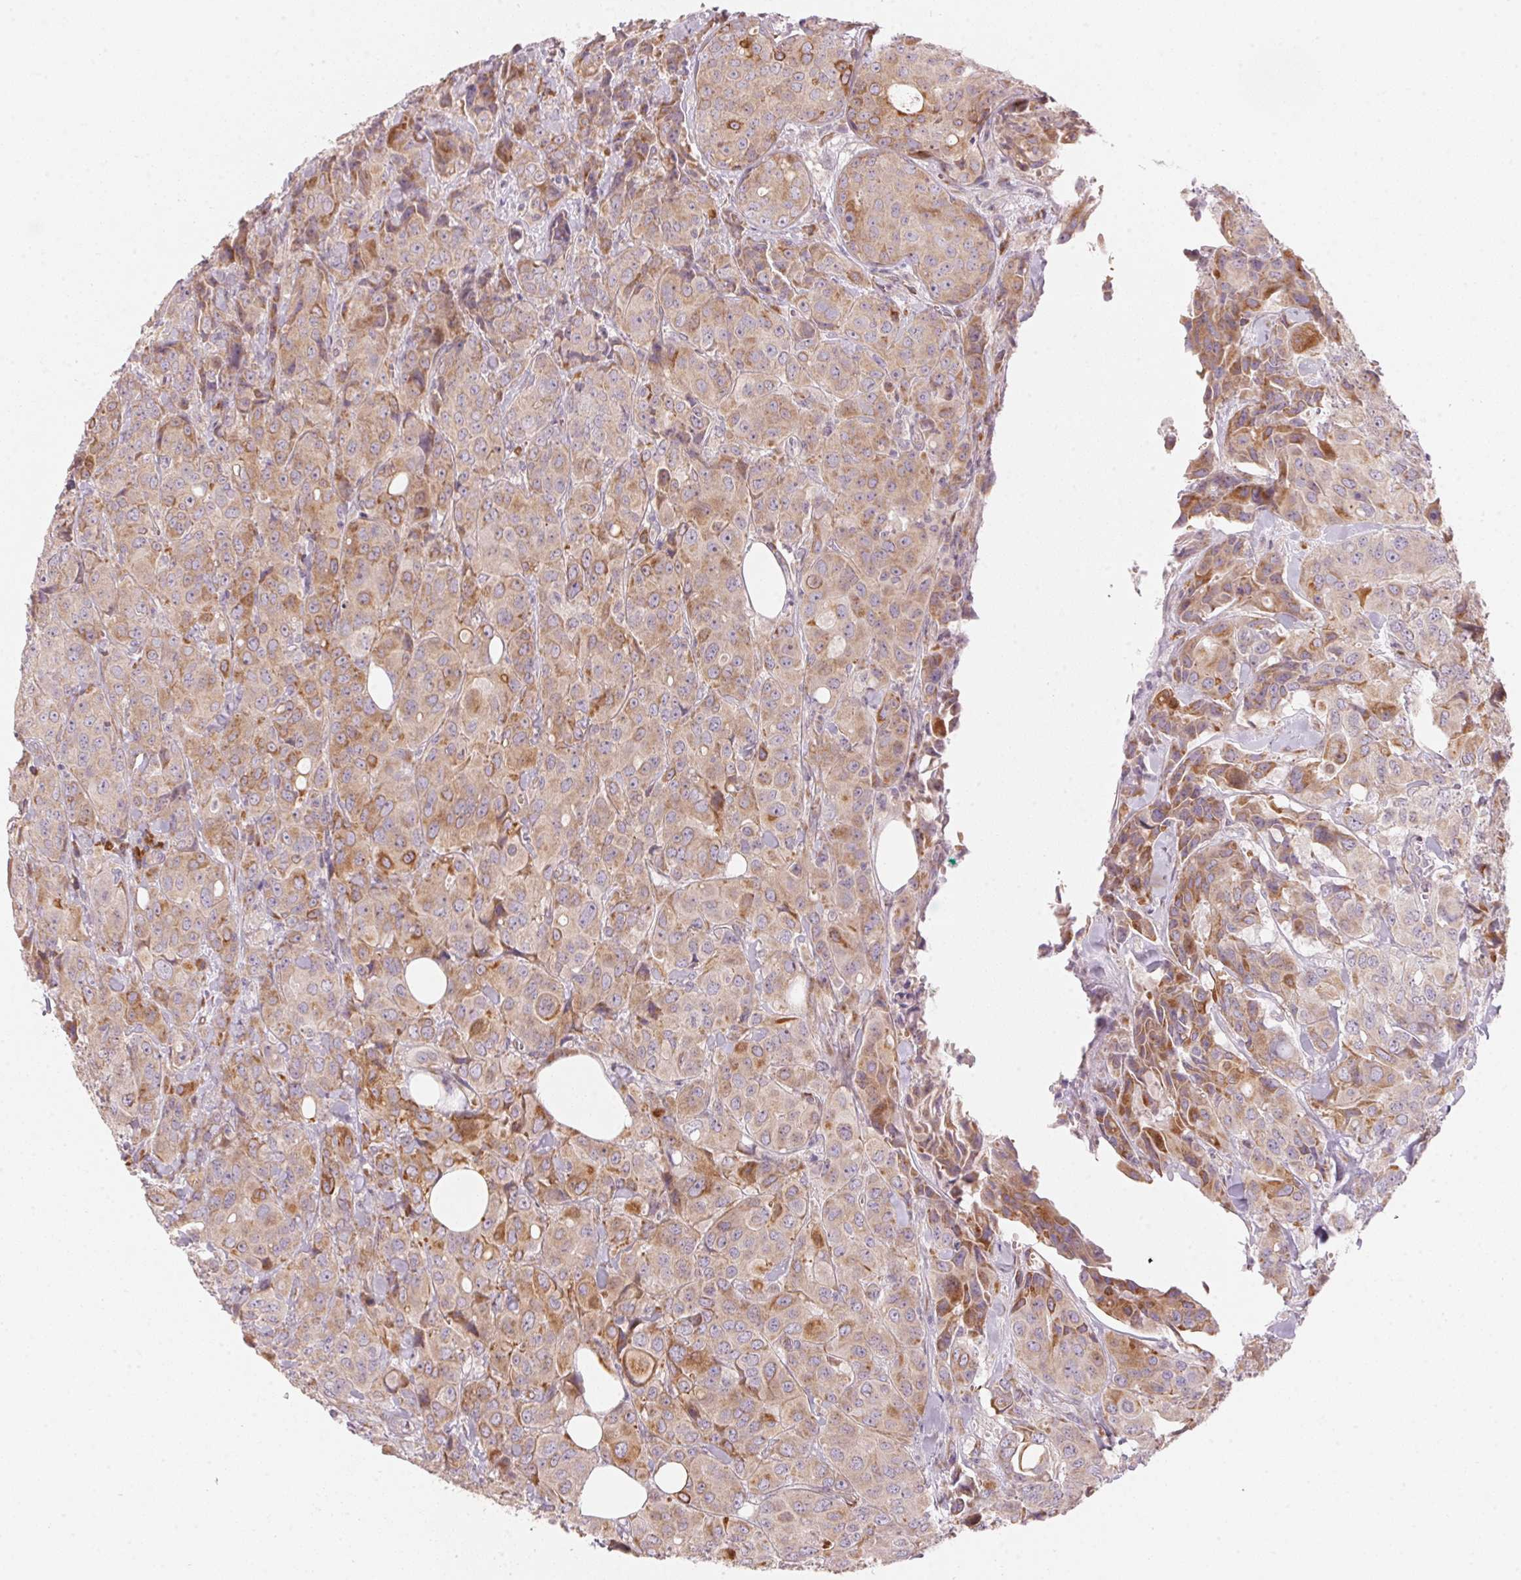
{"staining": {"intensity": "moderate", "quantity": "25%-75%", "location": "cytoplasmic/membranous"}, "tissue": "breast cancer", "cell_type": "Tumor cells", "image_type": "cancer", "snomed": [{"axis": "morphology", "description": "Duct carcinoma"}, {"axis": "topography", "description": "Breast"}], "caption": "A brown stain highlights moderate cytoplasmic/membranous expression of a protein in breast infiltrating ductal carcinoma tumor cells. (Brightfield microscopy of DAB IHC at high magnification).", "gene": "BLOC1S2", "patient": {"sex": "female", "age": 43}}